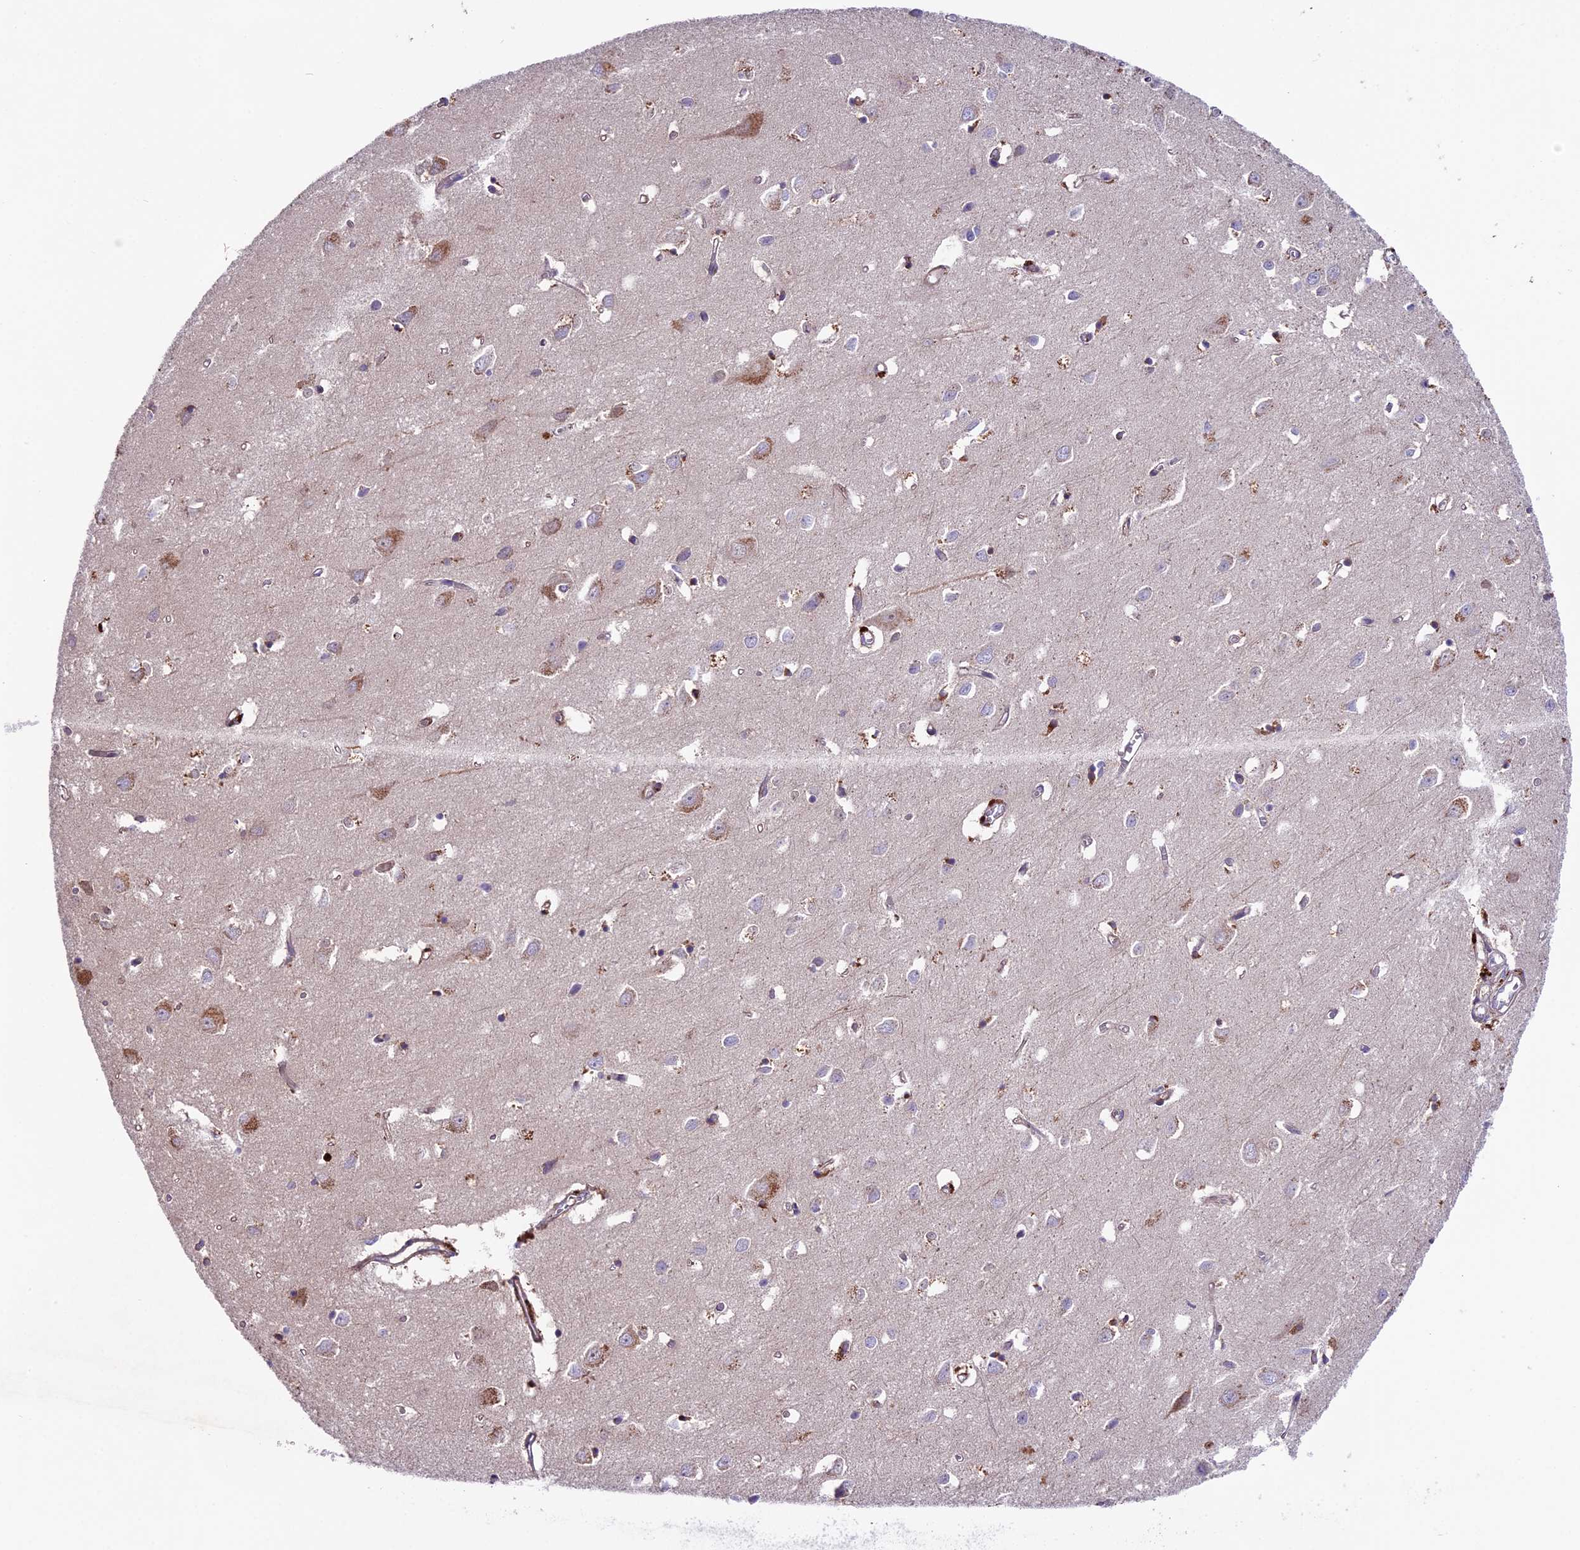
{"staining": {"intensity": "negative", "quantity": "none", "location": "none"}, "tissue": "cerebral cortex", "cell_type": "Endothelial cells", "image_type": "normal", "snomed": [{"axis": "morphology", "description": "Normal tissue, NOS"}, {"axis": "topography", "description": "Cerebral cortex"}], "caption": "DAB immunohistochemical staining of benign cerebral cortex reveals no significant staining in endothelial cells.", "gene": "COG8", "patient": {"sex": "female", "age": 64}}